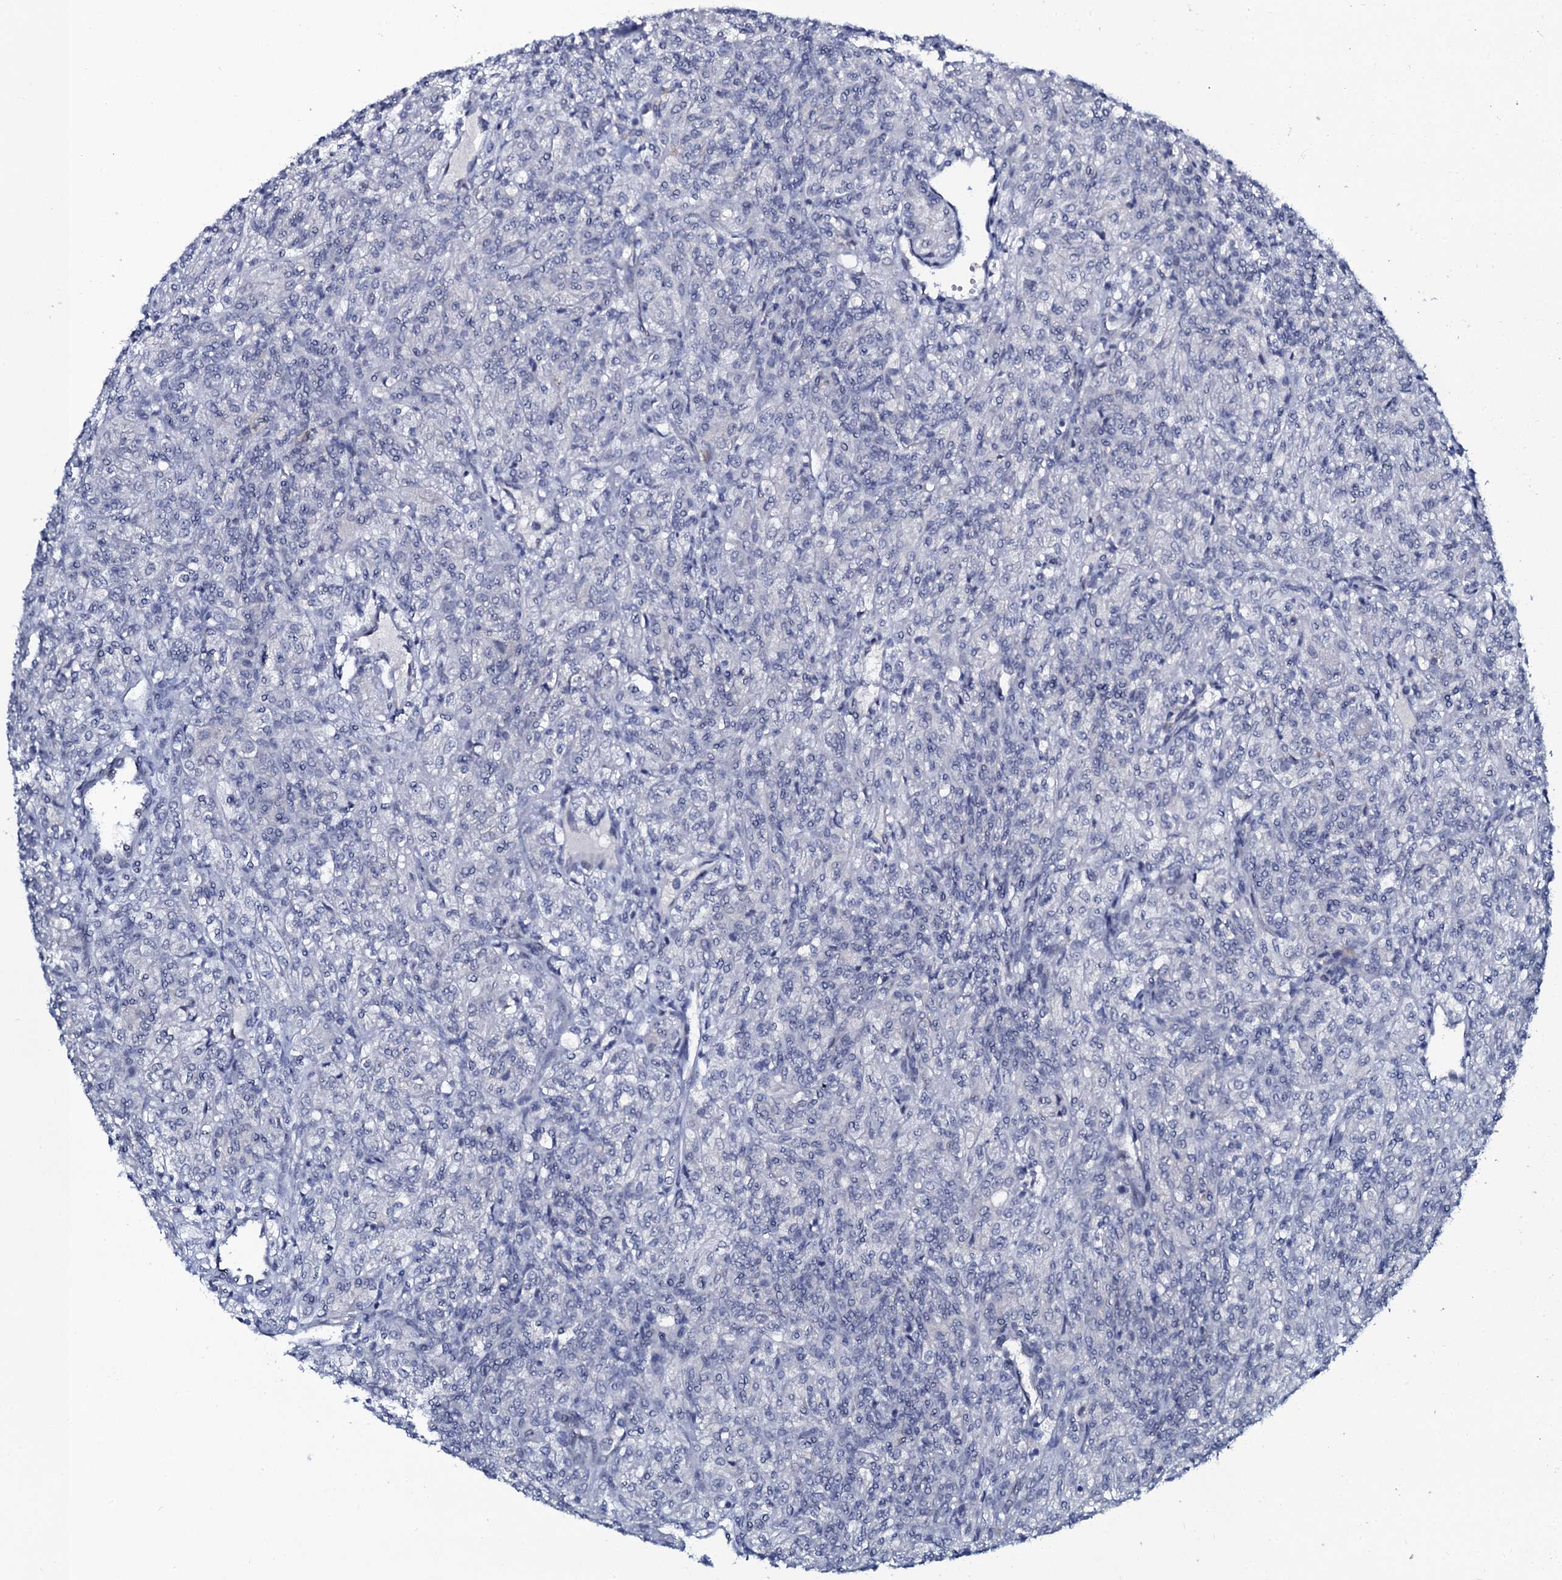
{"staining": {"intensity": "negative", "quantity": "none", "location": "none"}, "tissue": "renal cancer", "cell_type": "Tumor cells", "image_type": "cancer", "snomed": [{"axis": "morphology", "description": "Adenocarcinoma, NOS"}, {"axis": "topography", "description": "Kidney"}], "caption": "Immunohistochemical staining of renal adenocarcinoma displays no significant expression in tumor cells.", "gene": "C10orf88", "patient": {"sex": "male", "age": 77}}